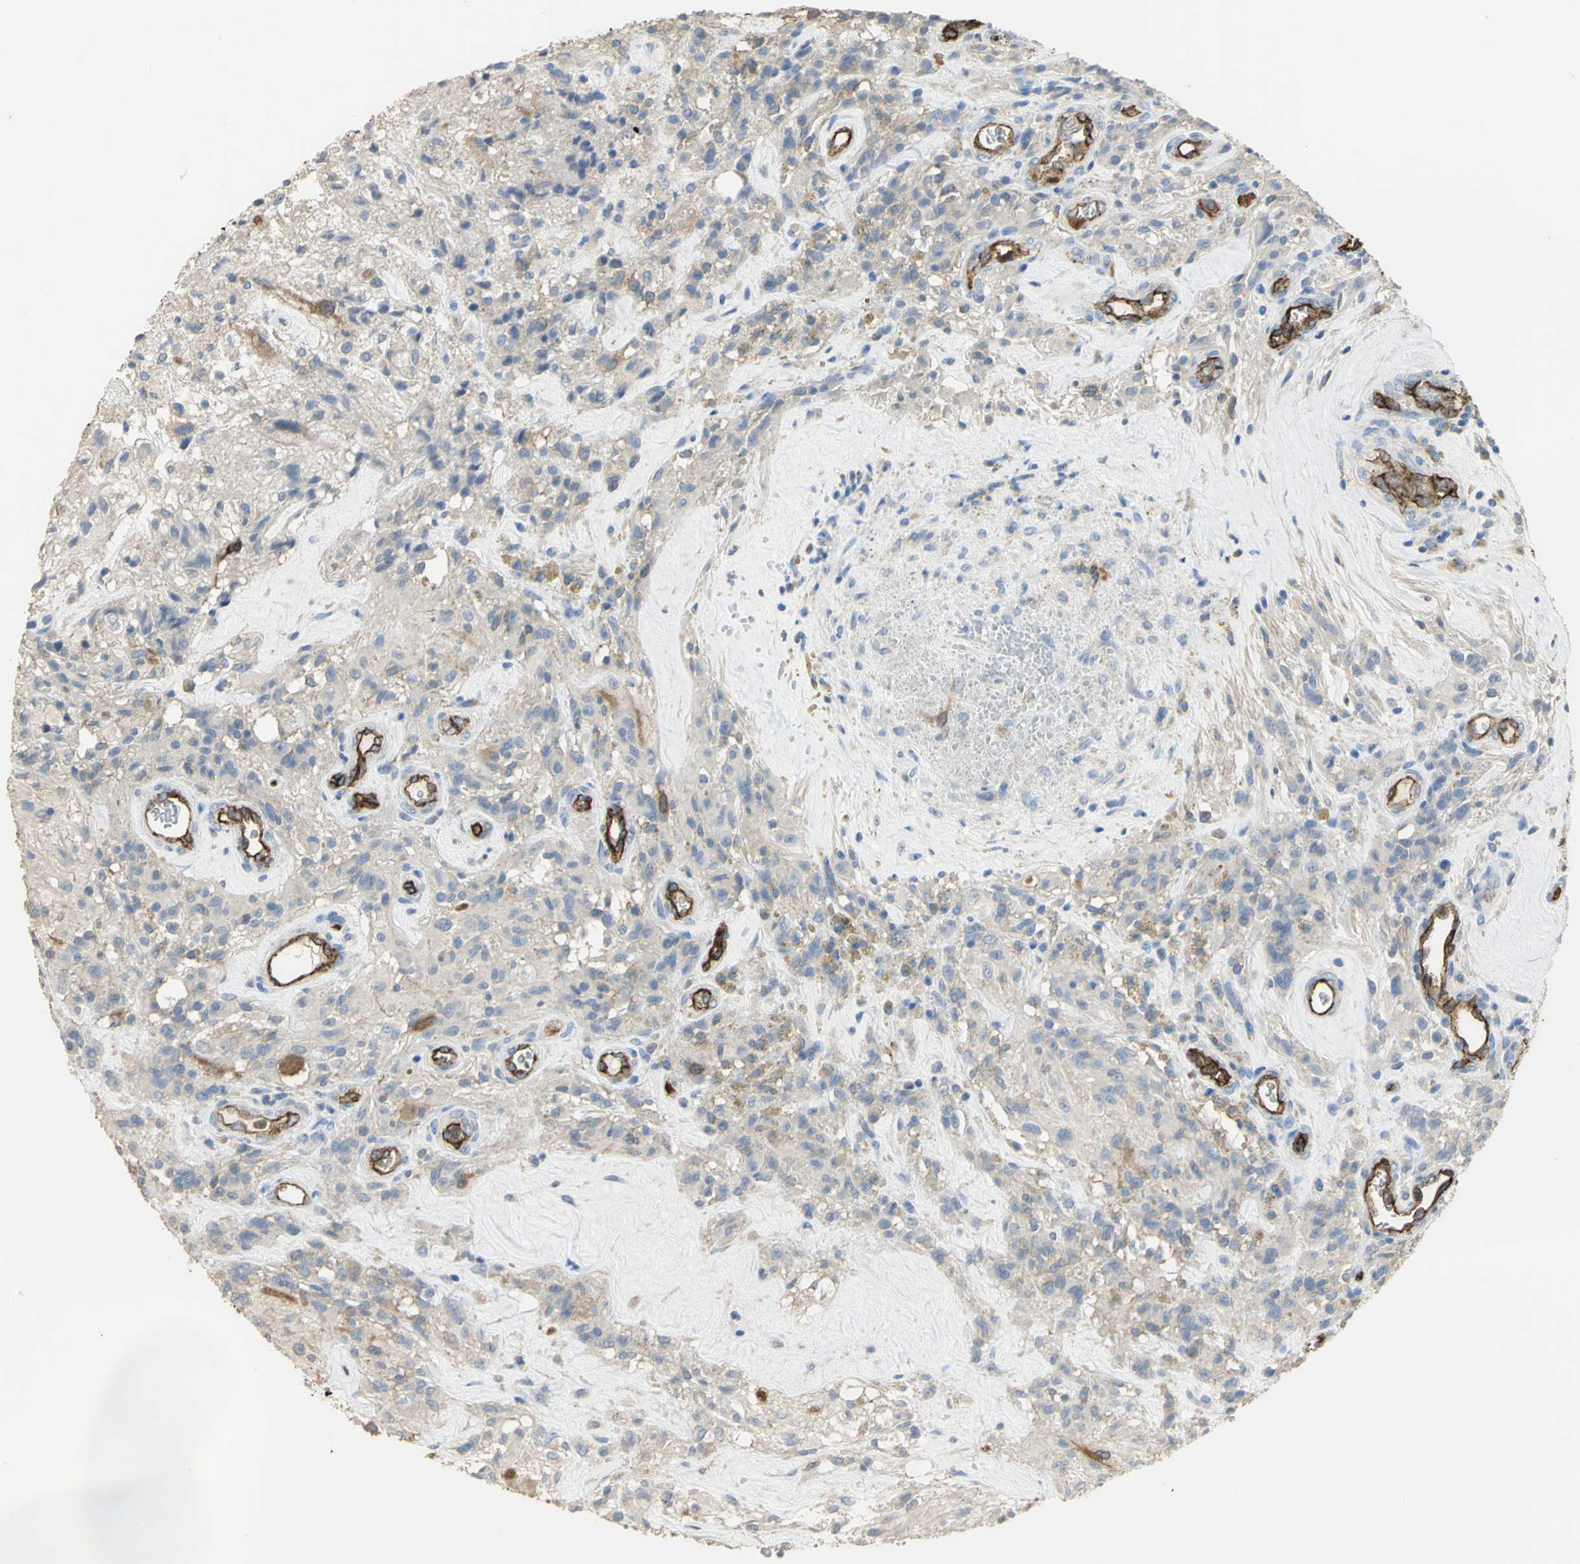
{"staining": {"intensity": "moderate", "quantity": "<25%", "location": "cytoplasmic/membranous"}, "tissue": "glioma", "cell_type": "Tumor cells", "image_type": "cancer", "snomed": [{"axis": "morphology", "description": "Normal tissue, NOS"}, {"axis": "morphology", "description": "Glioma, malignant, High grade"}, {"axis": "topography", "description": "Cerebral cortex"}], "caption": "This histopathology image displays immunohistochemistry (IHC) staining of glioma, with low moderate cytoplasmic/membranous expression in approximately <25% of tumor cells.", "gene": "DLGAP5", "patient": {"sex": "male", "age": 56}}